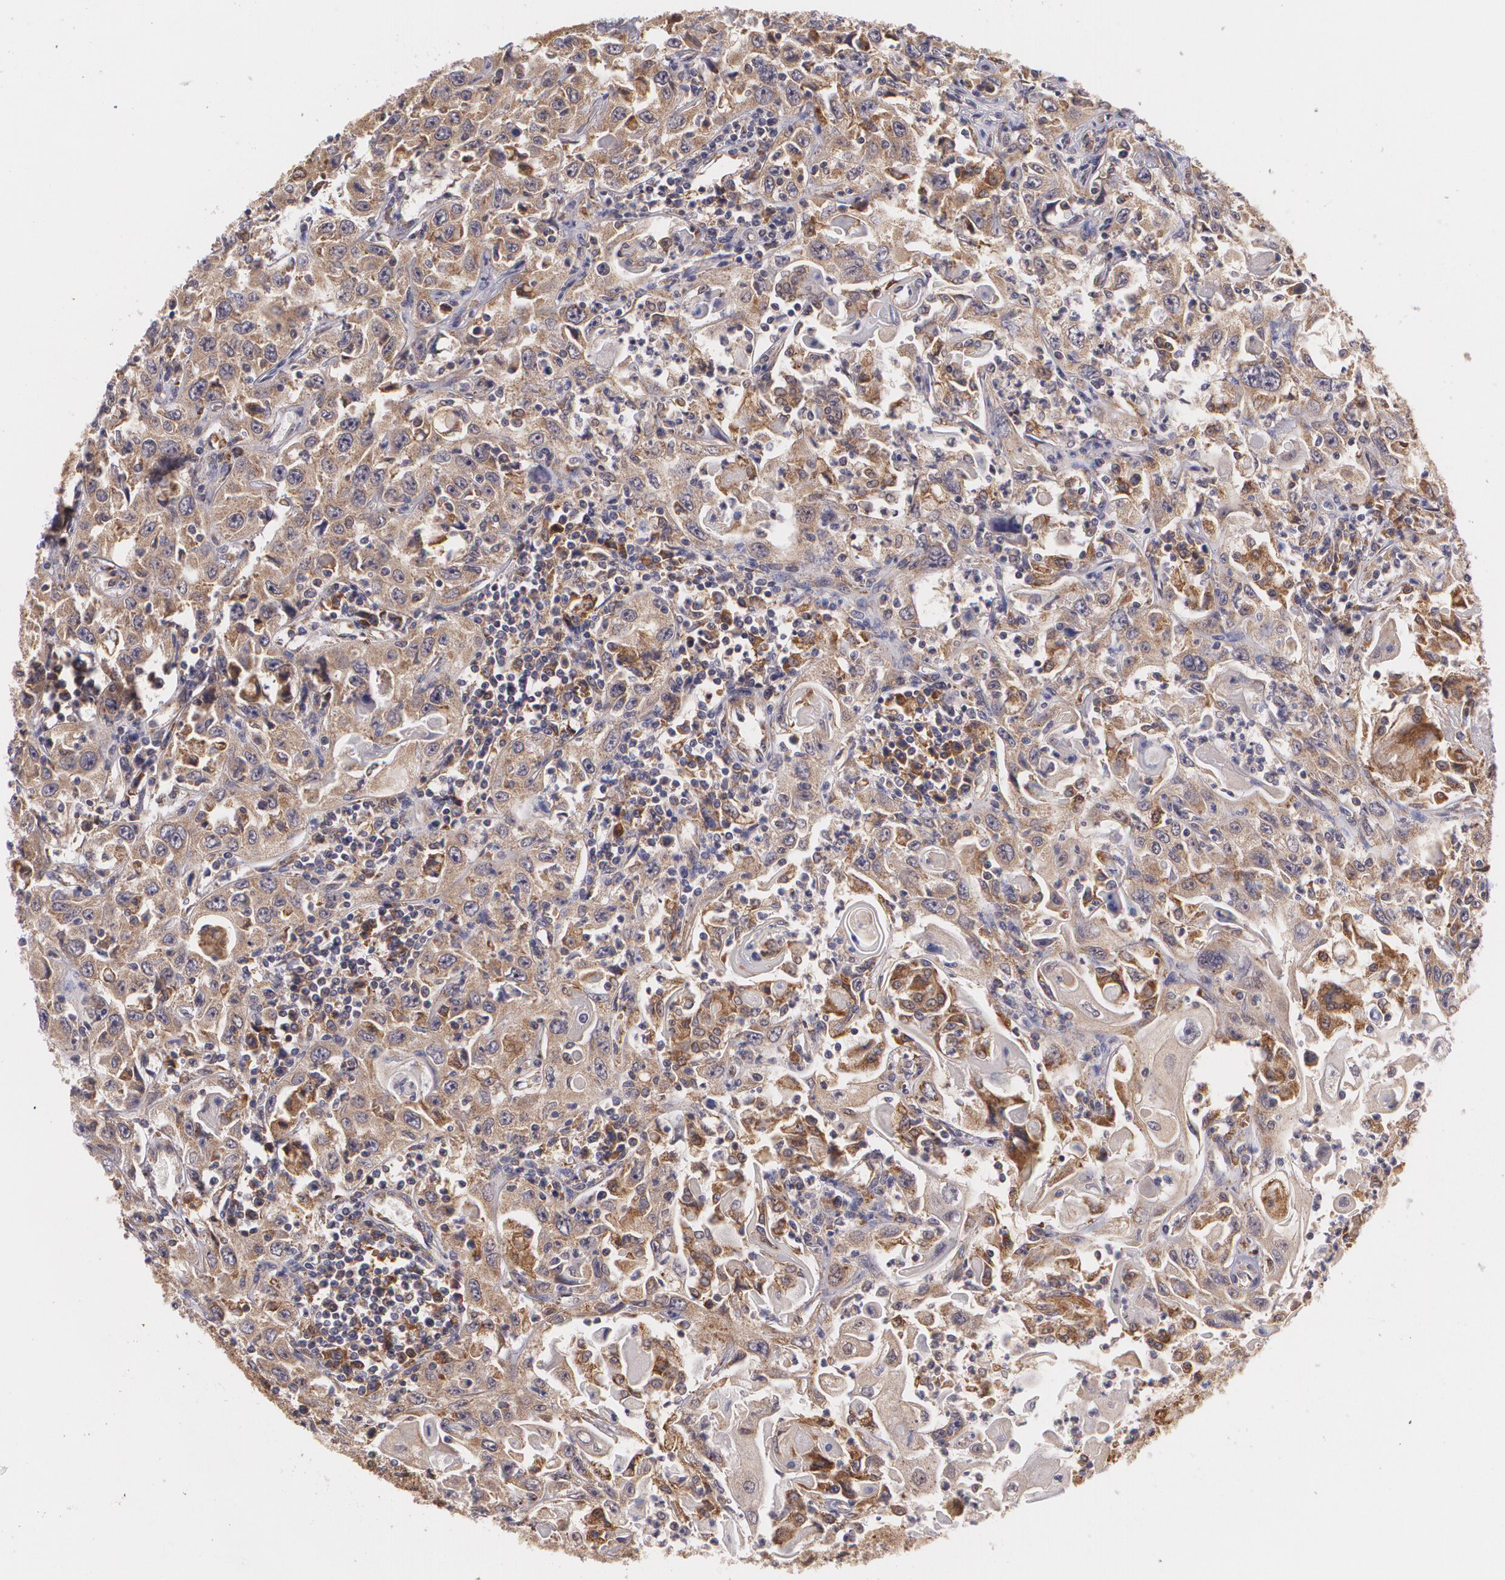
{"staining": {"intensity": "moderate", "quantity": ">75%", "location": "cytoplasmic/membranous"}, "tissue": "head and neck cancer", "cell_type": "Tumor cells", "image_type": "cancer", "snomed": [{"axis": "morphology", "description": "Squamous cell carcinoma, NOS"}, {"axis": "topography", "description": "Oral tissue"}, {"axis": "topography", "description": "Head-Neck"}], "caption": "Immunohistochemical staining of human head and neck cancer demonstrates moderate cytoplasmic/membranous protein expression in approximately >75% of tumor cells.", "gene": "CCL17", "patient": {"sex": "female", "age": 76}}